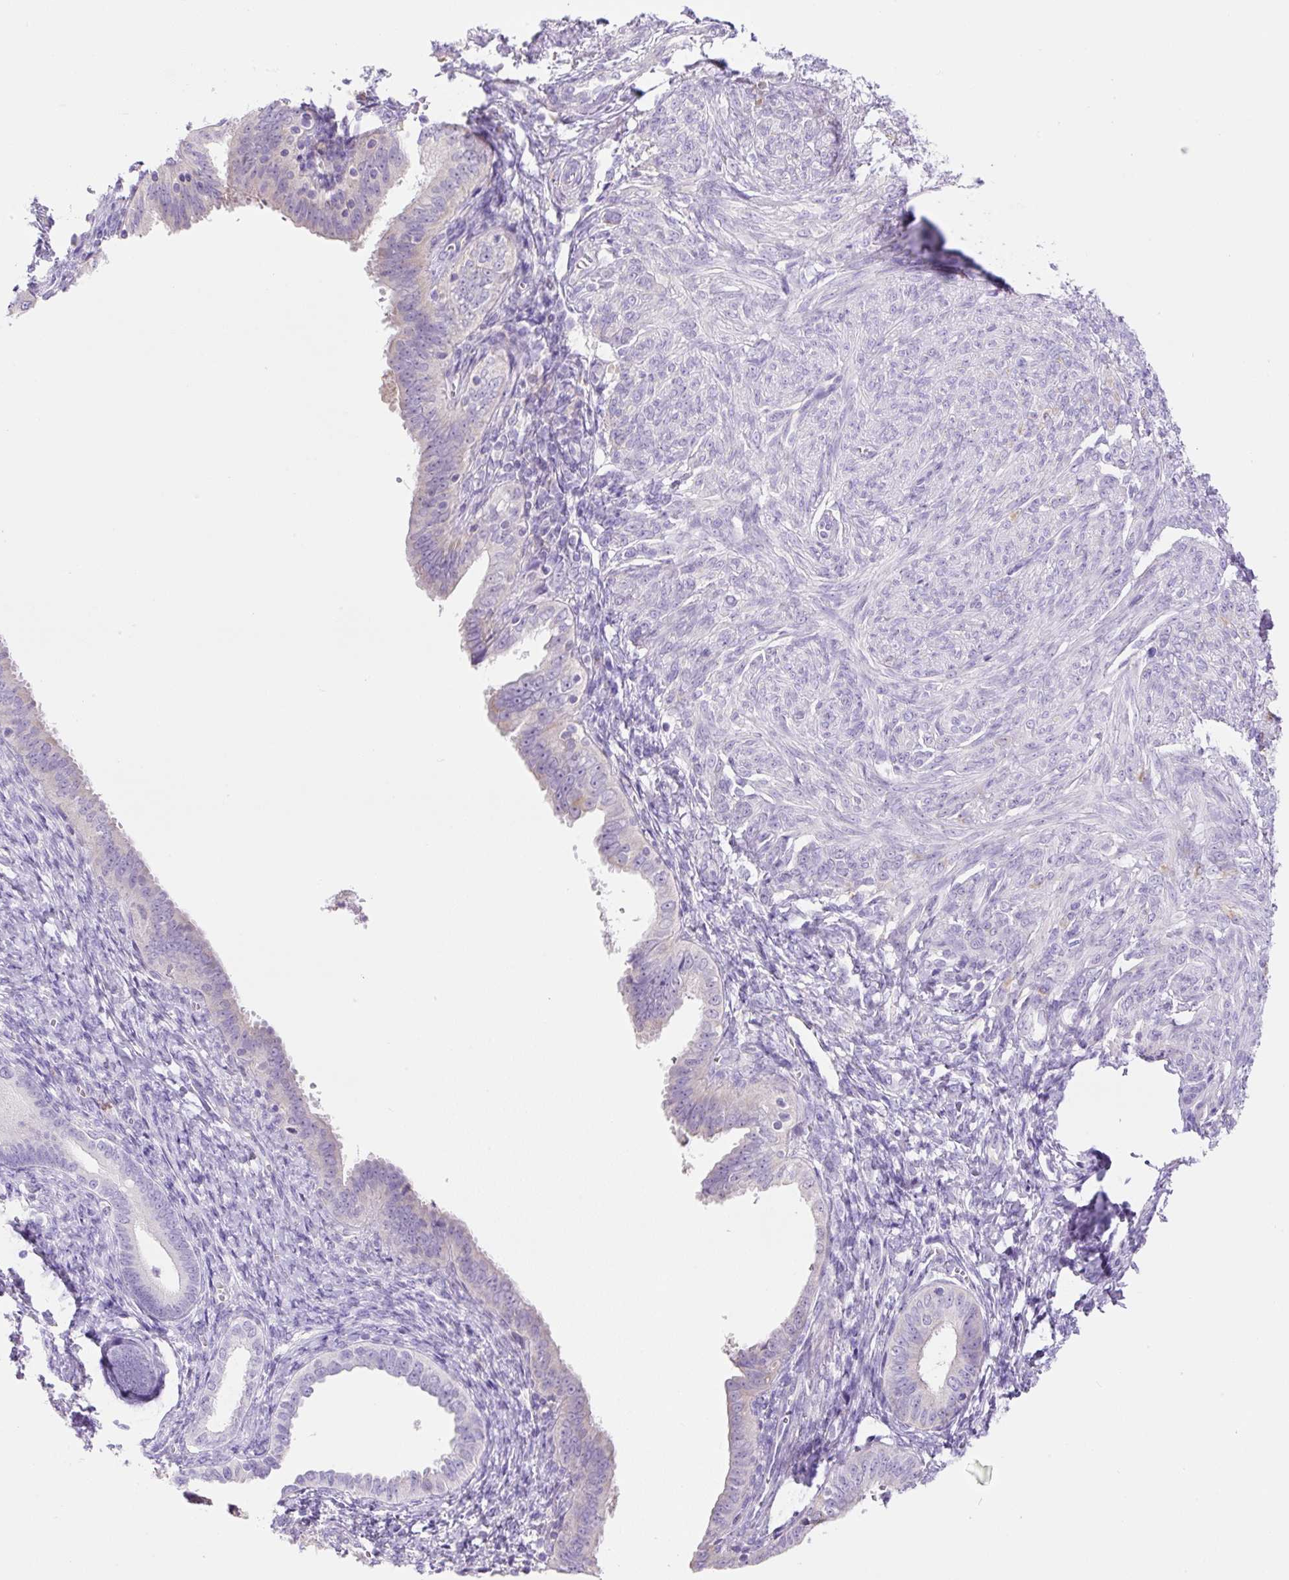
{"staining": {"intensity": "negative", "quantity": "none", "location": "none"}, "tissue": "endometrial cancer", "cell_type": "Tumor cells", "image_type": "cancer", "snomed": [{"axis": "morphology", "description": "Adenocarcinoma, NOS"}, {"axis": "topography", "description": "Endometrium"}], "caption": "The histopathology image exhibits no significant staining in tumor cells of endometrial adenocarcinoma.", "gene": "NDST3", "patient": {"sex": "female", "age": 87}}